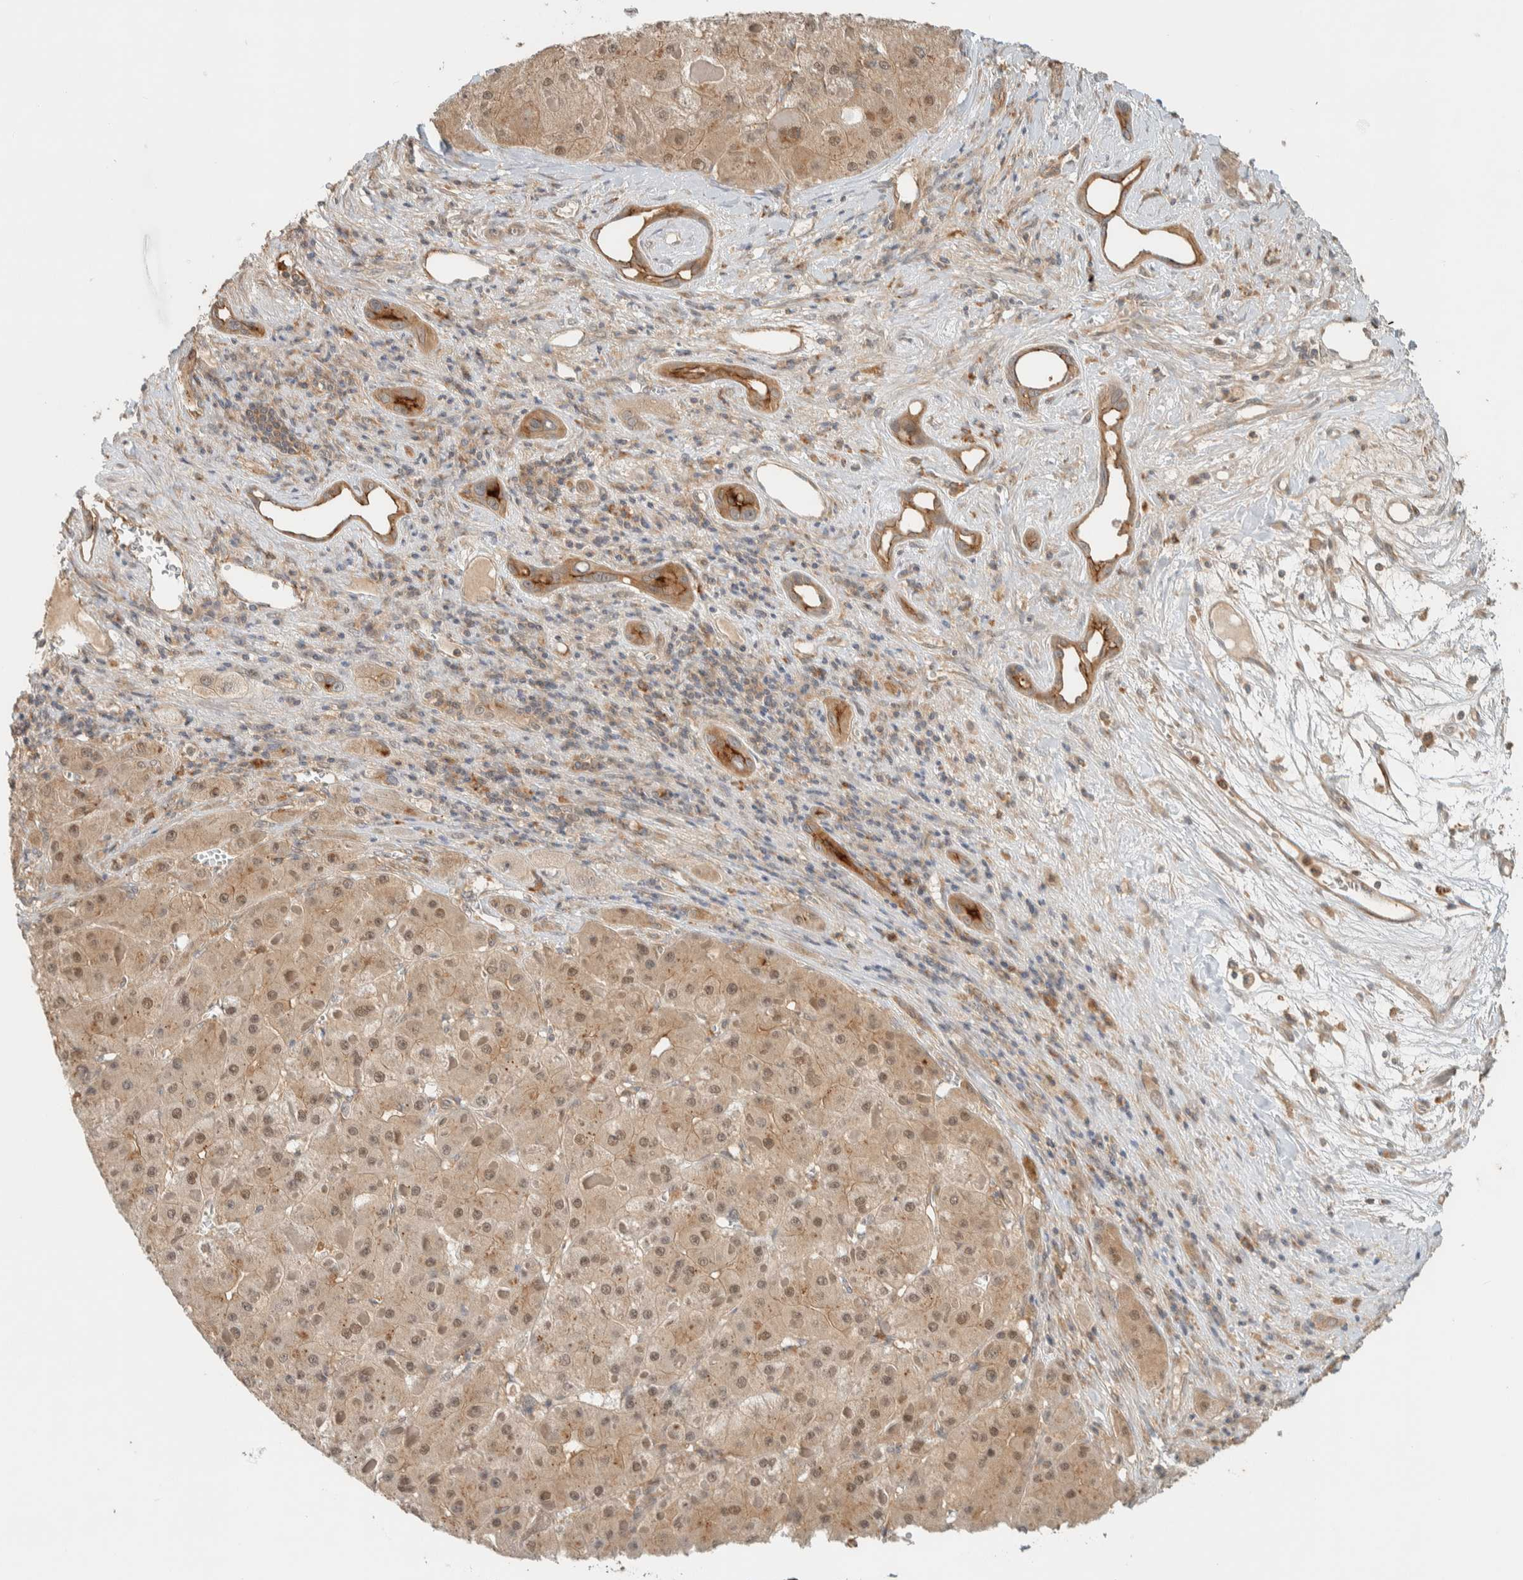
{"staining": {"intensity": "weak", "quantity": ">75%", "location": "cytoplasmic/membranous,nuclear"}, "tissue": "liver cancer", "cell_type": "Tumor cells", "image_type": "cancer", "snomed": [{"axis": "morphology", "description": "Carcinoma, Hepatocellular, NOS"}, {"axis": "topography", "description": "Liver"}], "caption": "DAB immunohistochemical staining of human liver hepatocellular carcinoma demonstrates weak cytoplasmic/membranous and nuclear protein expression in approximately >75% of tumor cells.", "gene": "RAB11FIP1", "patient": {"sex": "female", "age": 73}}